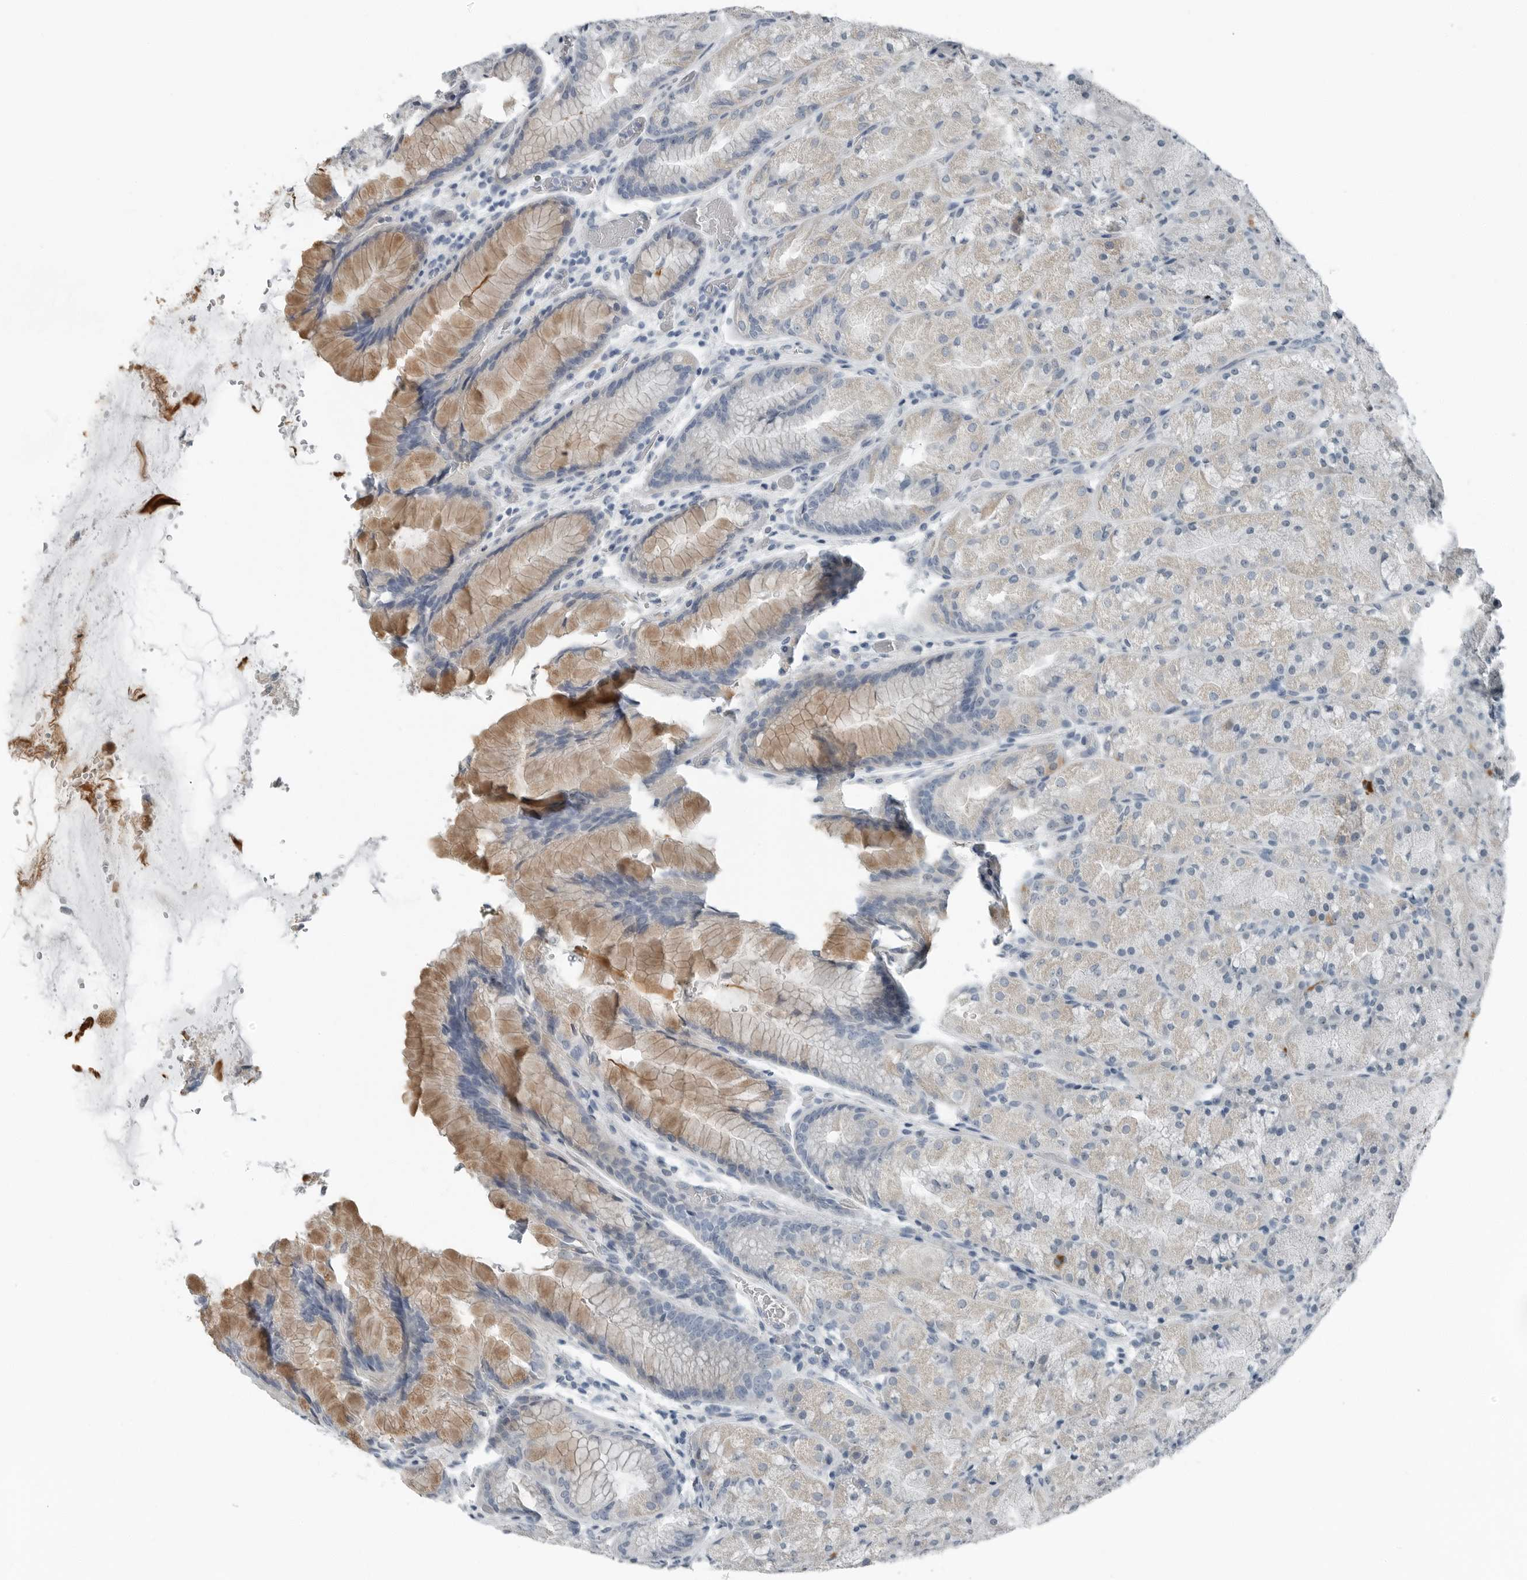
{"staining": {"intensity": "moderate", "quantity": "<25%", "location": "cytoplasmic/membranous"}, "tissue": "stomach", "cell_type": "Glandular cells", "image_type": "normal", "snomed": [{"axis": "morphology", "description": "Normal tissue, NOS"}, {"axis": "topography", "description": "Stomach, upper"}, {"axis": "topography", "description": "Stomach"}], "caption": "Protein staining of unremarkable stomach displays moderate cytoplasmic/membranous expression in about <25% of glandular cells.", "gene": "ZPBP2", "patient": {"sex": "male", "age": 48}}